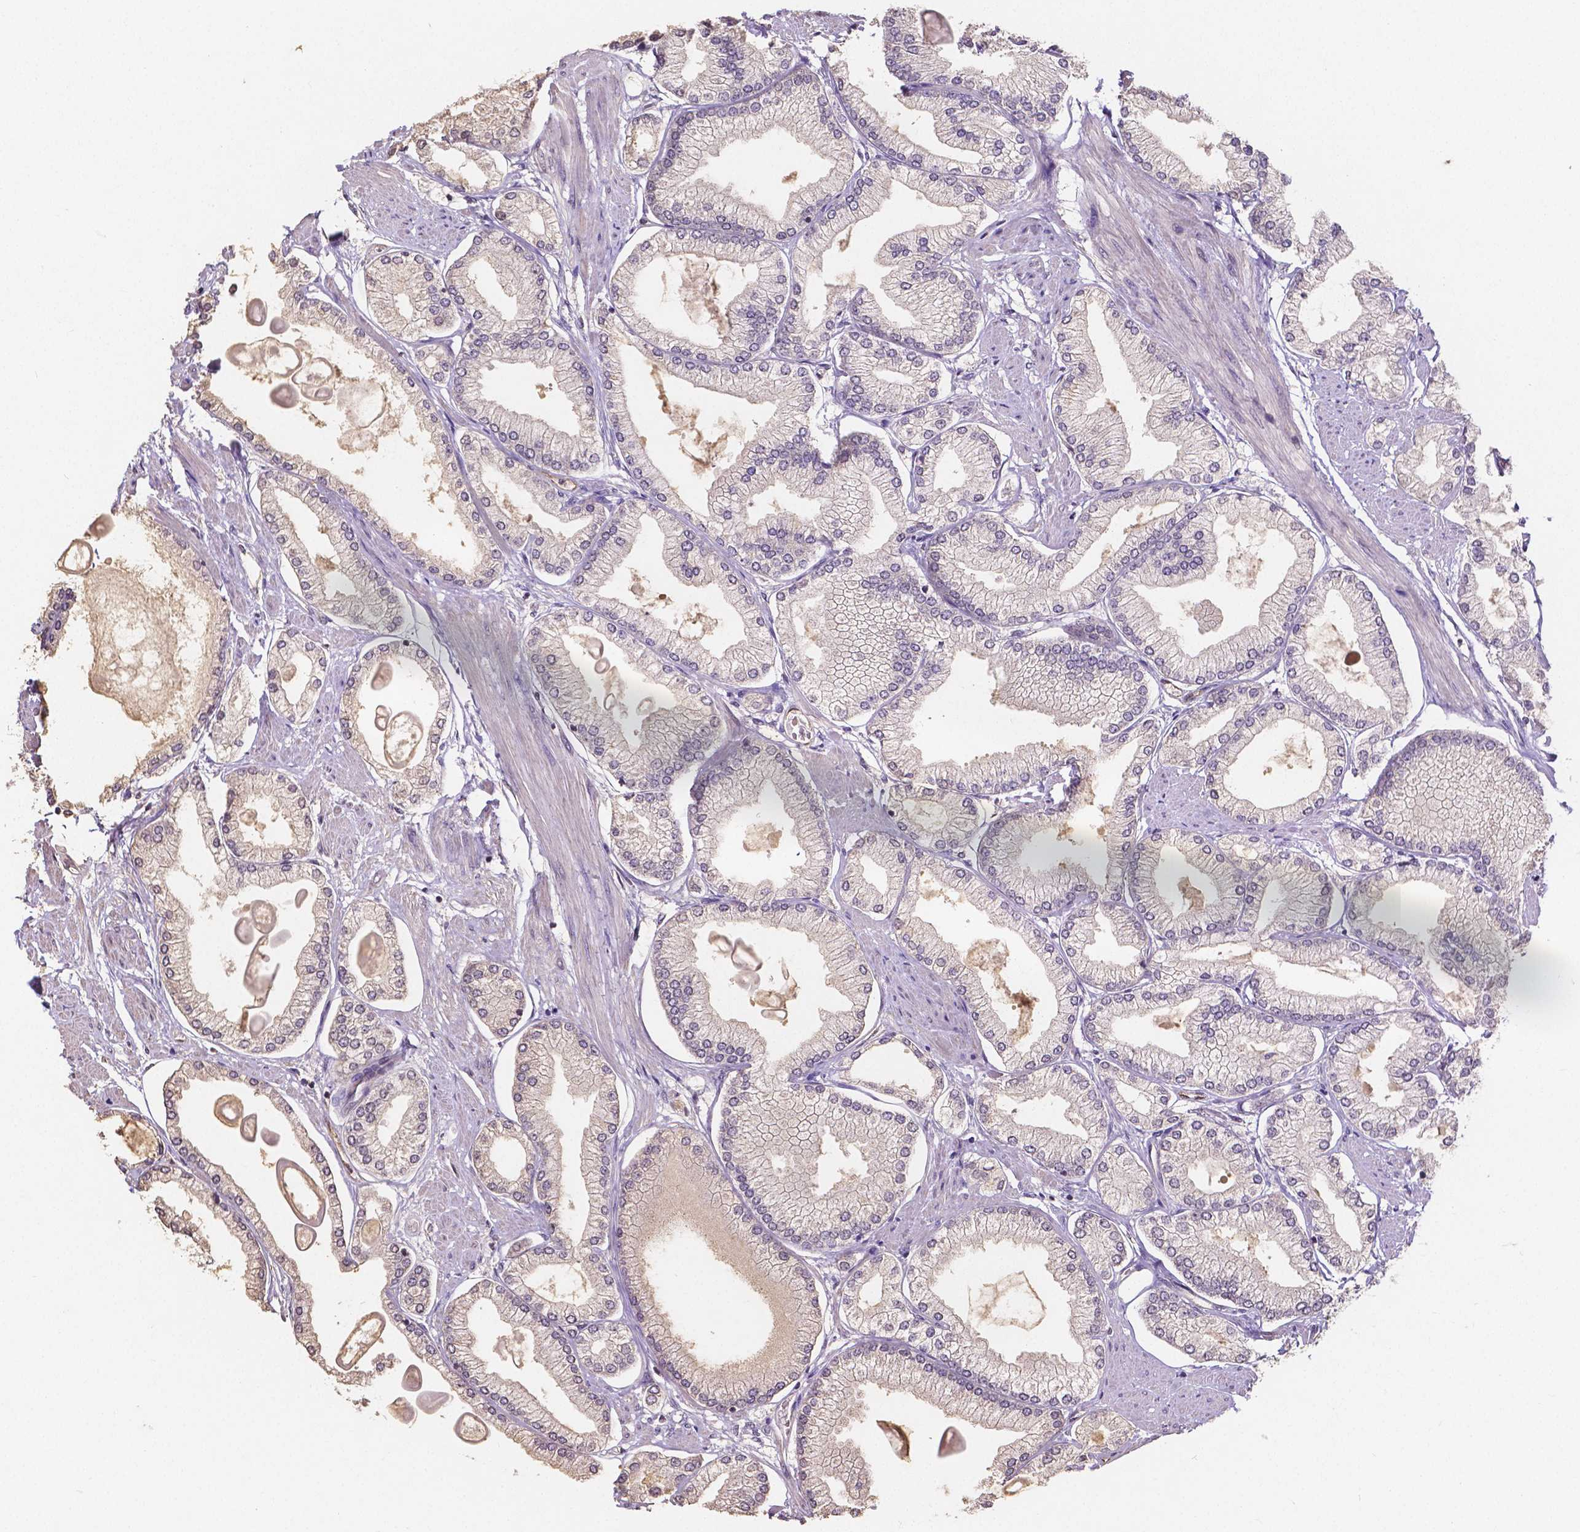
{"staining": {"intensity": "negative", "quantity": "none", "location": "none"}, "tissue": "prostate cancer", "cell_type": "Tumor cells", "image_type": "cancer", "snomed": [{"axis": "morphology", "description": "Adenocarcinoma, High grade"}, {"axis": "topography", "description": "Prostate"}], "caption": "IHC photomicrograph of neoplastic tissue: human prostate high-grade adenocarcinoma stained with DAB (3,3'-diaminobenzidine) displays no significant protein expression in tumor cells.", "gene": "ELAVL2", "patient": {"sex": "male", "age": 68}}